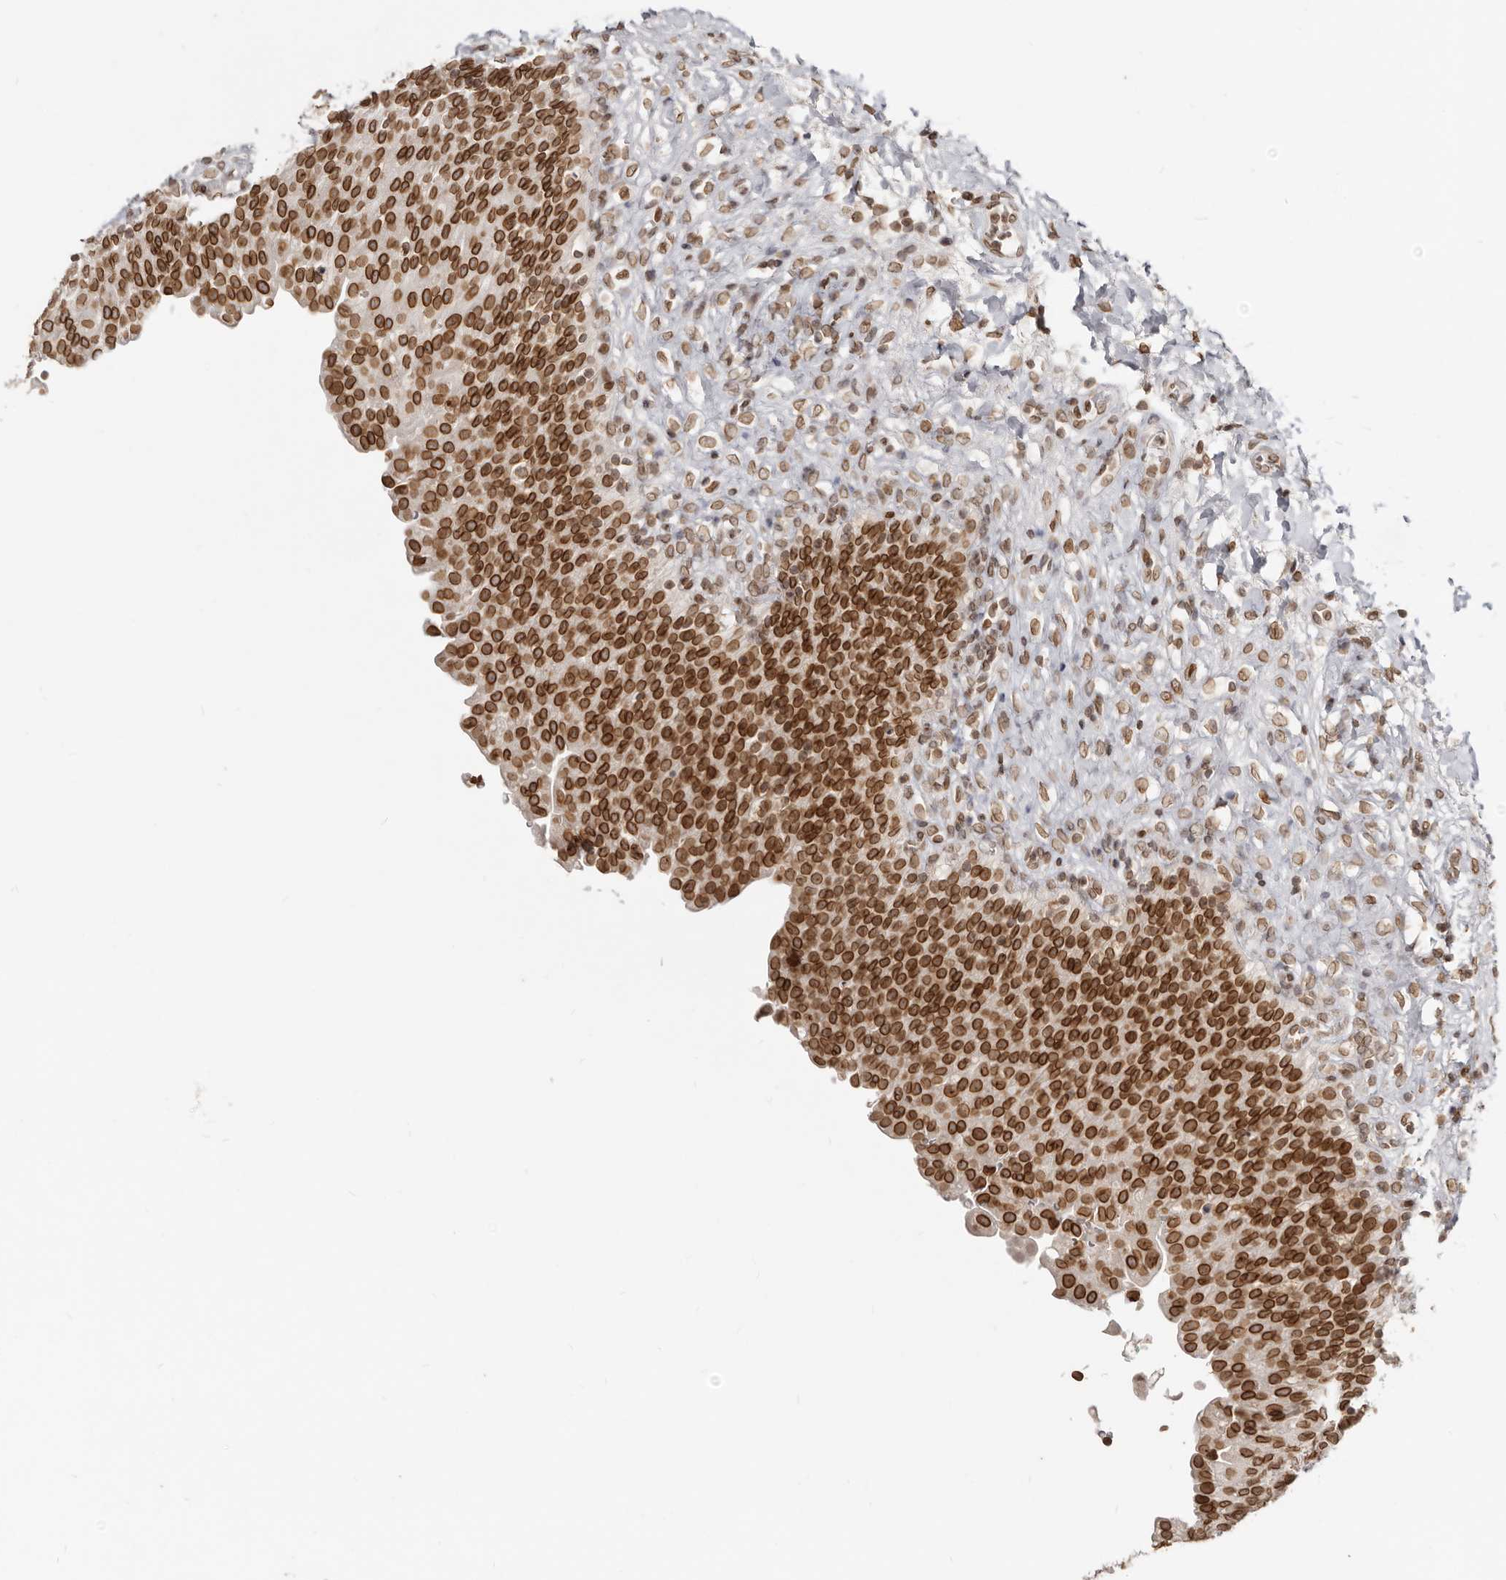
{"staining": {"intensity": "strong", "quantity": ">75%", "location": "cytoplasmic/membranous,nuclear"}, "tissue": "urinary bladder", "cell_type": "Urothelial cells", "image_type": "normal", "snomed": [{"axis": "morphology", "description": "Urothelial carcinoma, High grade"}, {"axis": "topography", "description": "Urinary bladder"}], "caption": "A high-resolution histopathology image shows immunohistochemistry (IHC) staining of unremarkable urinary bladder, which demonstrates strong cytoplasmic/membranous,nuclear staining in approximately >75% of urothelial cells. (Stains: DAB in brown, nuclei in blue, Microscopy: brightfield microscopy at high magnification).", "gene": "NUP153", "patient": {"sex": "male", "age": 46}}